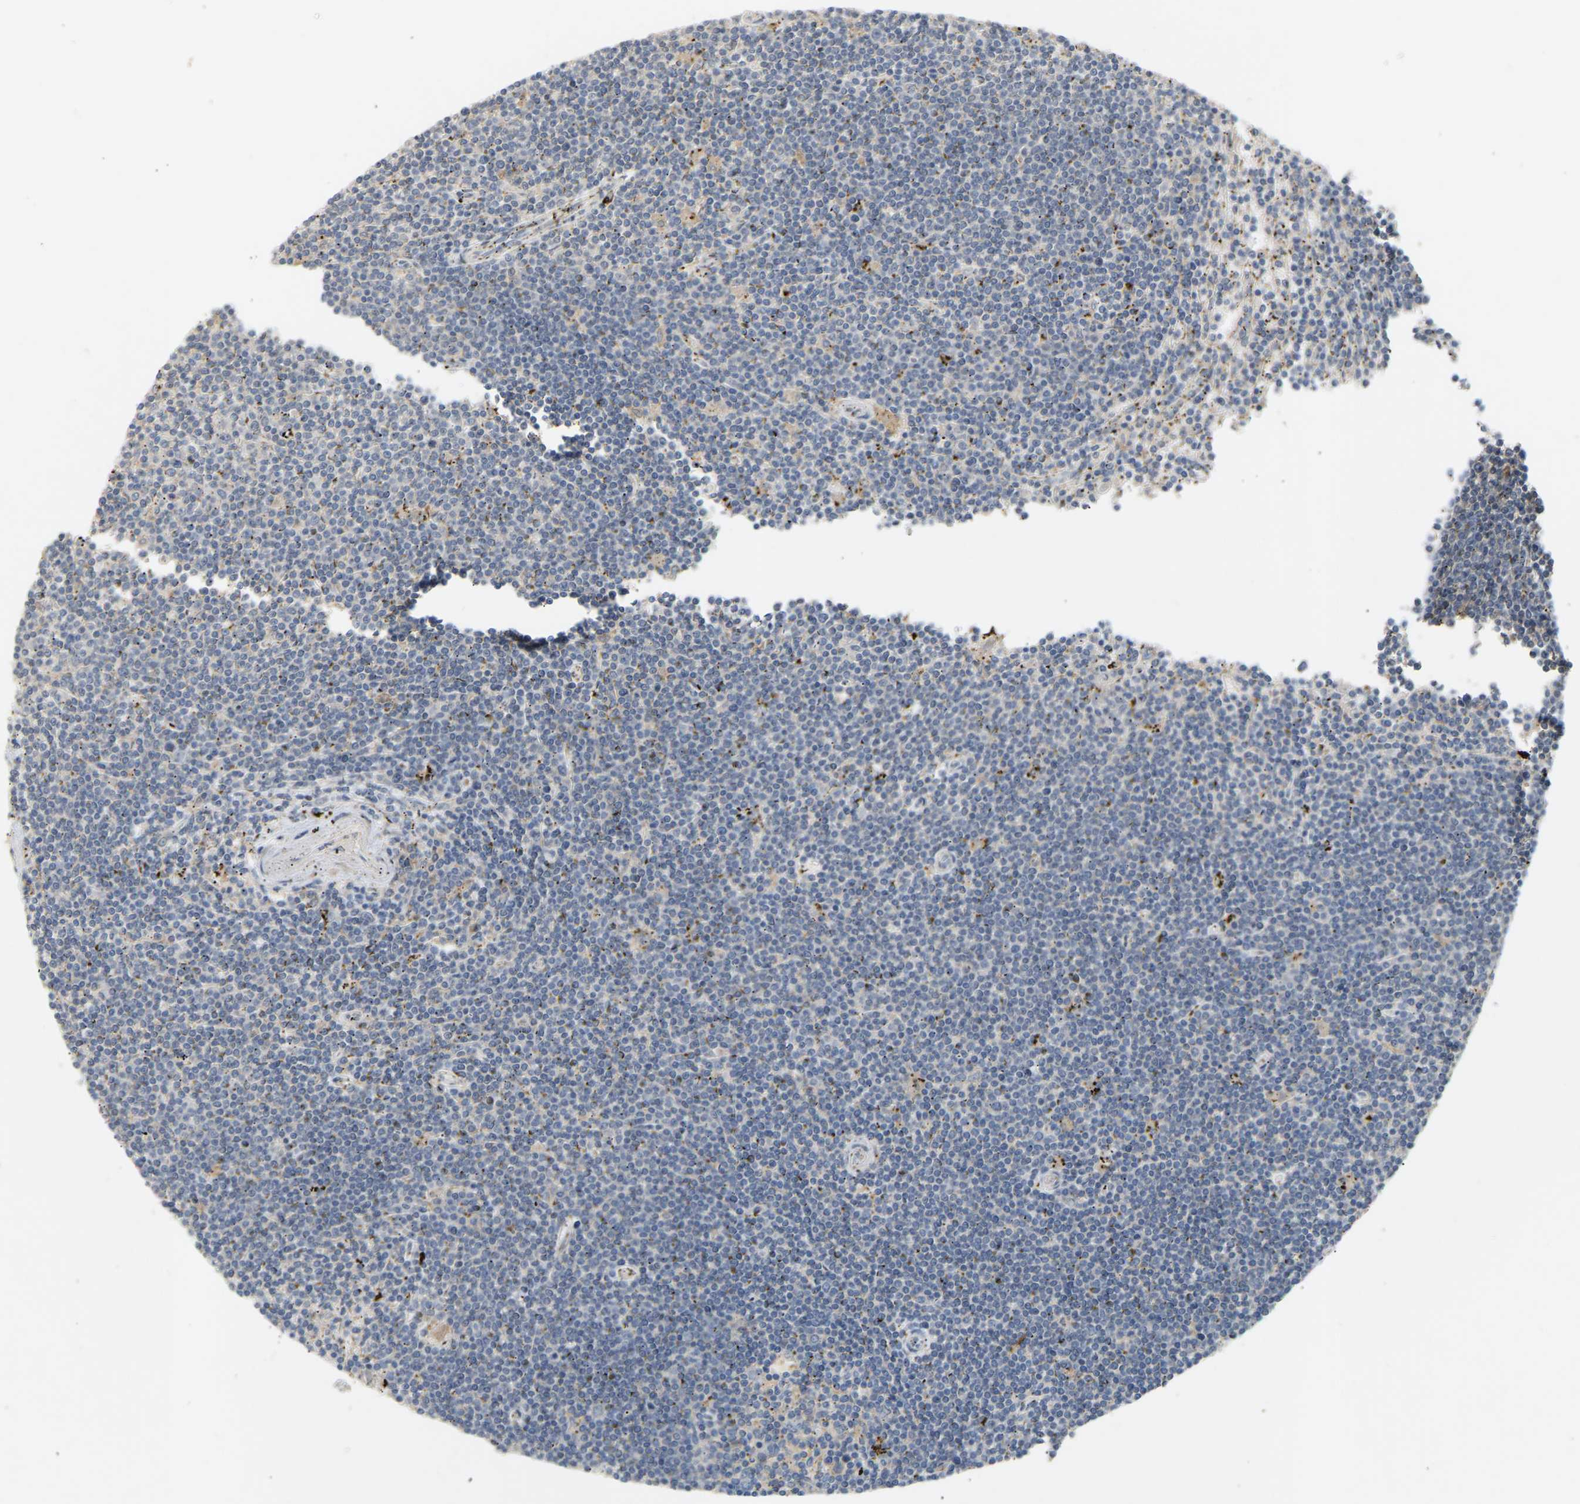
{"staining": {"intensity": "negative", "quantity": "none", "location": "none"}, "tissue": "lymphoma", "cell_type": "Tumor cells", "image_type": "cancer", "snomed": [{"axis": "morphology", "description": "Malignant lymphoma, non-Hodgkin's type, Low grade"}, {"axis": "topography", "description": "Spleen"}], "caption": "High magnification brightfield microscopy of lymphoma stained with DAB (brown) and counterstained with hematoxylin (blue): tumor cells show no significant expression.", "gene": "PTPN4", "patient": {"sex": "male", "age": 76}}